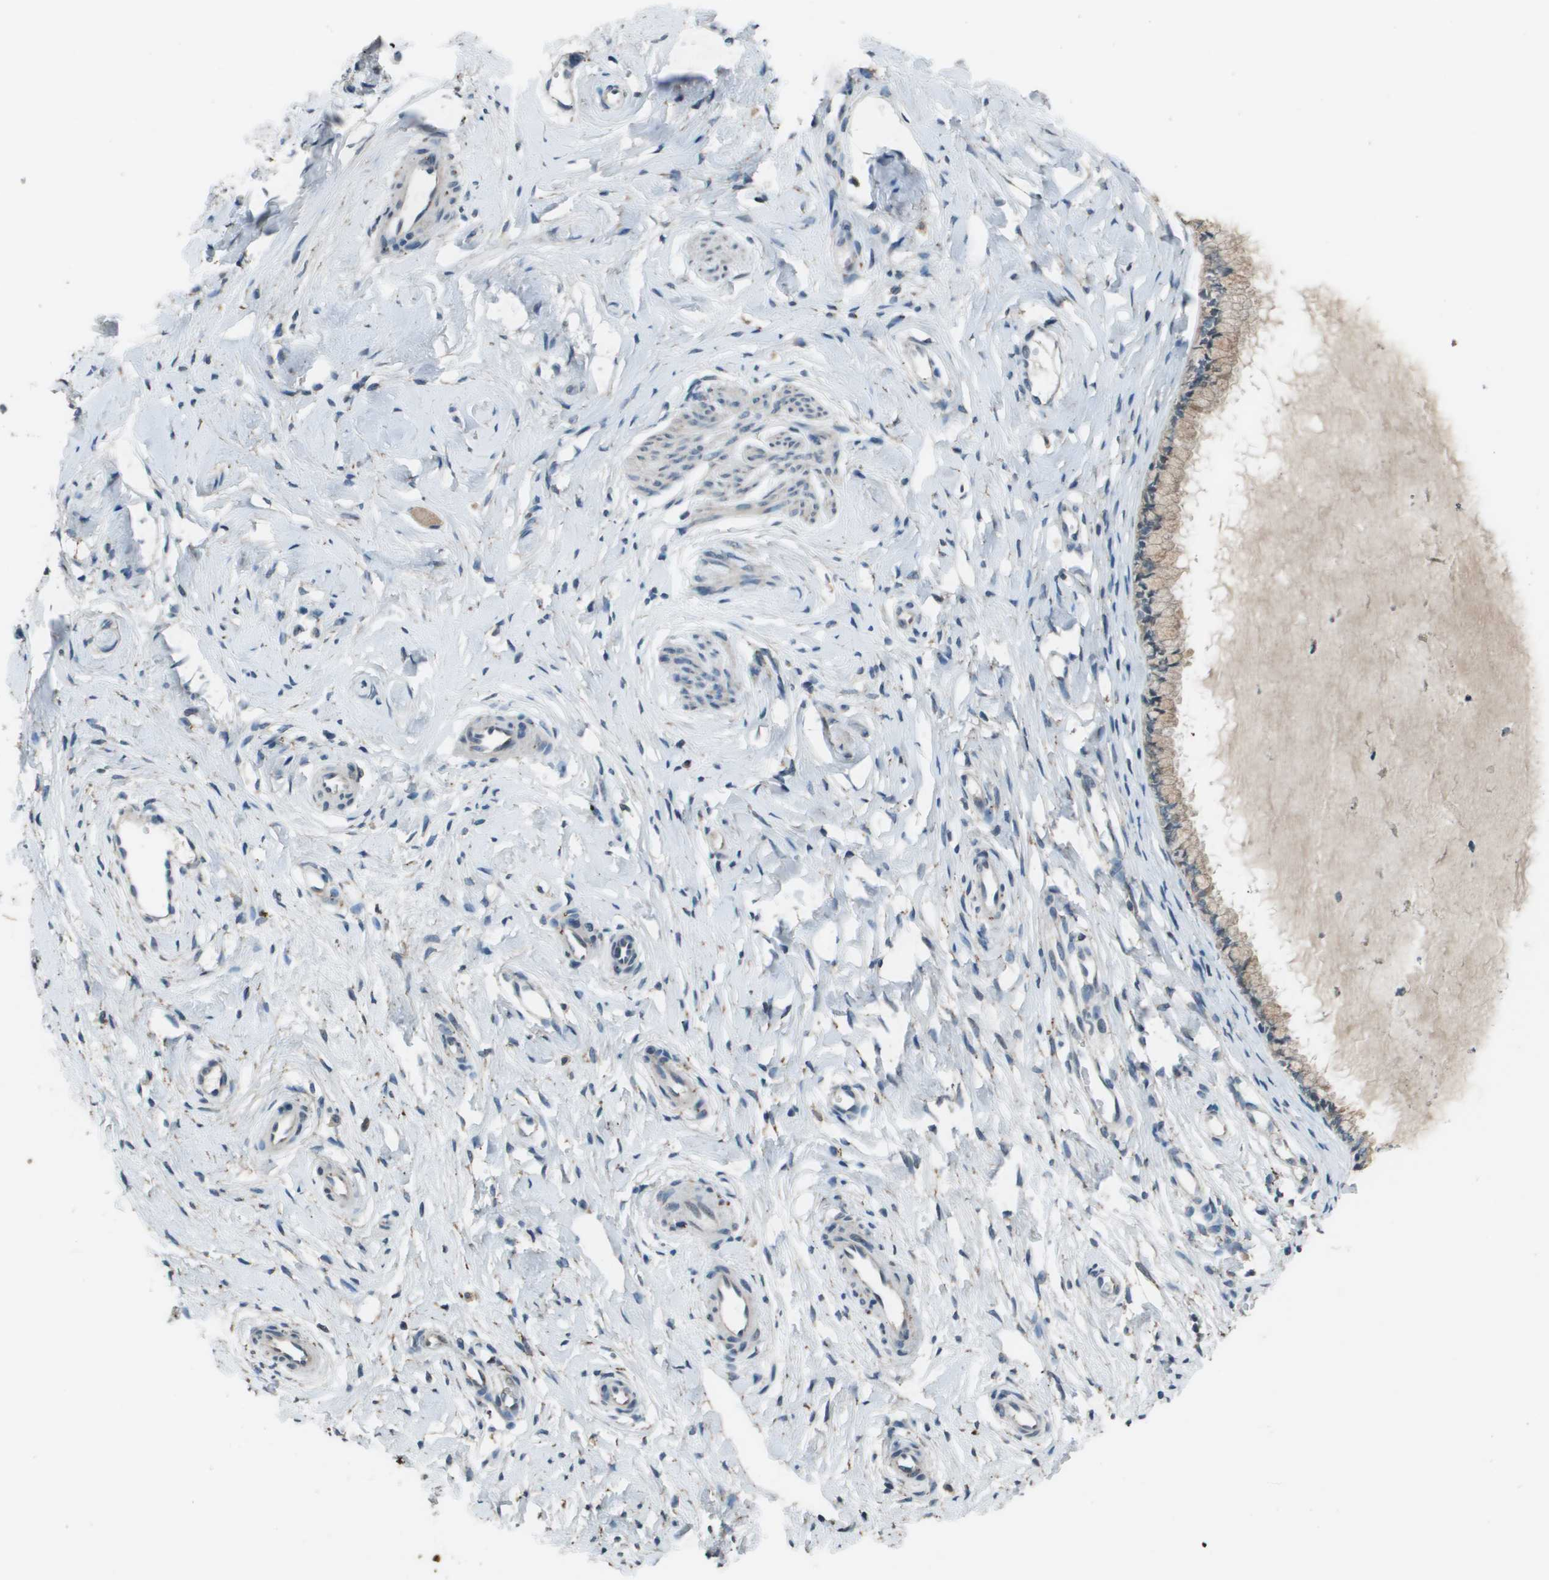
{"staining": {"intensity": "weak", "quantity": "25%-75%", "location": "cytoplasmic/membranous"}, "tissue": "cervix", "cell_type": "Glandular cells", "image_type": "normal", "snomed": [{"axis": "morphology", "description": "Normal tissue, NOS"}, {"axis": "topography", "description": "Cervix"}], "caption": "Unremarkable cervix demonstrates weak cytoplasmic/membranous positivity in approximately 25%-75% of glandular cells The staining was performed using DAB (3,3'-diaminobenzidine) to visualize the protein expression in brown, while the nuclei were stained in blue with hematoxylin (Magnification: 20x)..", "gene": "GOSR2", "patient": {"sex": "female", "age": 65}}